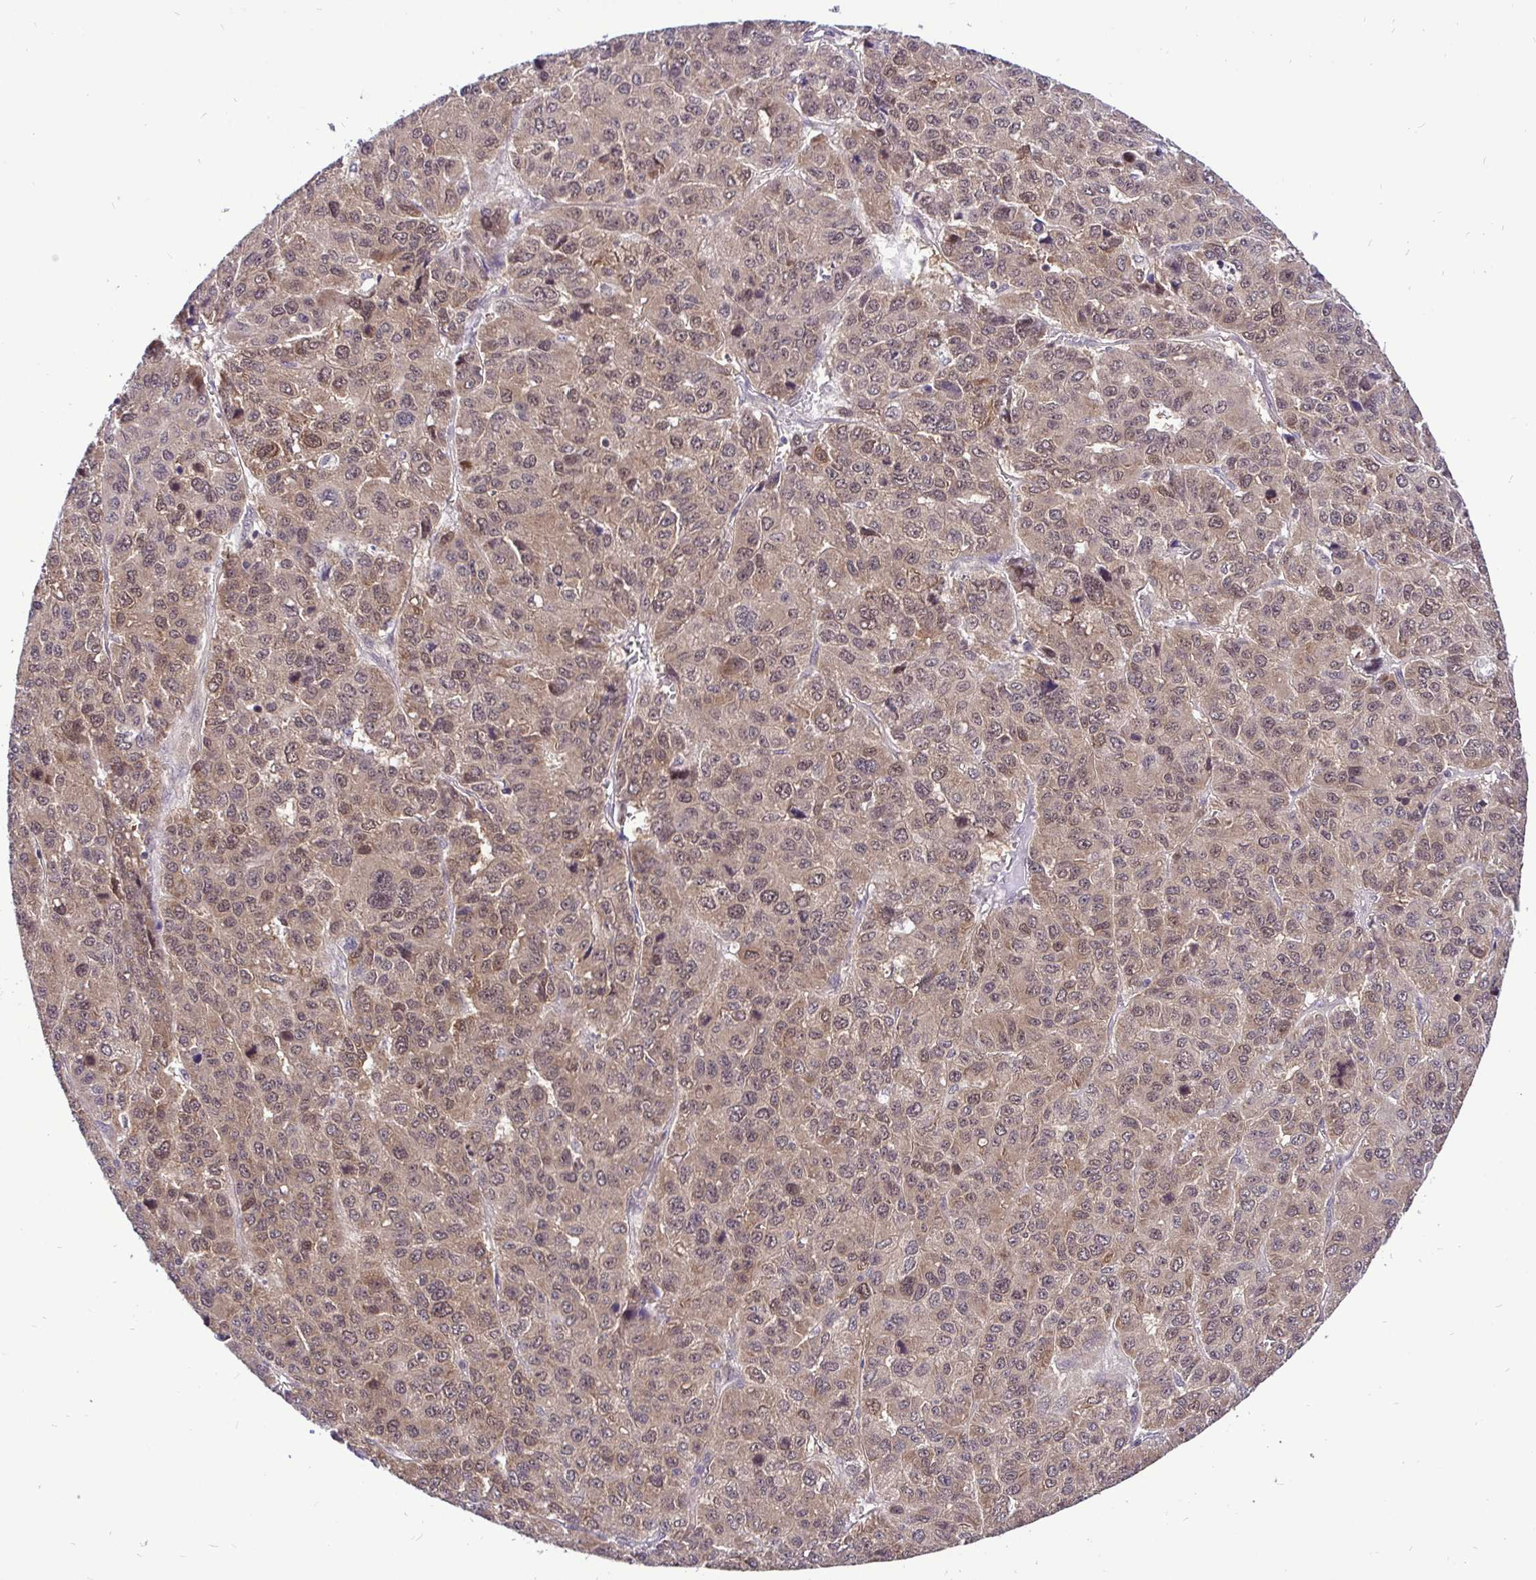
{"staining": {"intensity": "moderate", "quantity": ">75%", "location": "cytoplasmic/membranous,nuclear"}, "tissue": "liver cancer", "cell_type": "Tumor cells", "image_type": "cancer", "snomed": [{"axis": "morphology", "description": "Carcinoma, Hepatocellular, NOS"}, {"axis": "topography", "description": "Liver"}], "caption": "This is a photomicrograph of immunohistochemistry (IHC) staining of liver cancer (hepatocellular carcinoma), which shows moderate expression in the cytoplasmic/membranous and nuclear of tumor cells.", "gene": "UBE2M", "patient": {"sex": "male", "age": 69}}